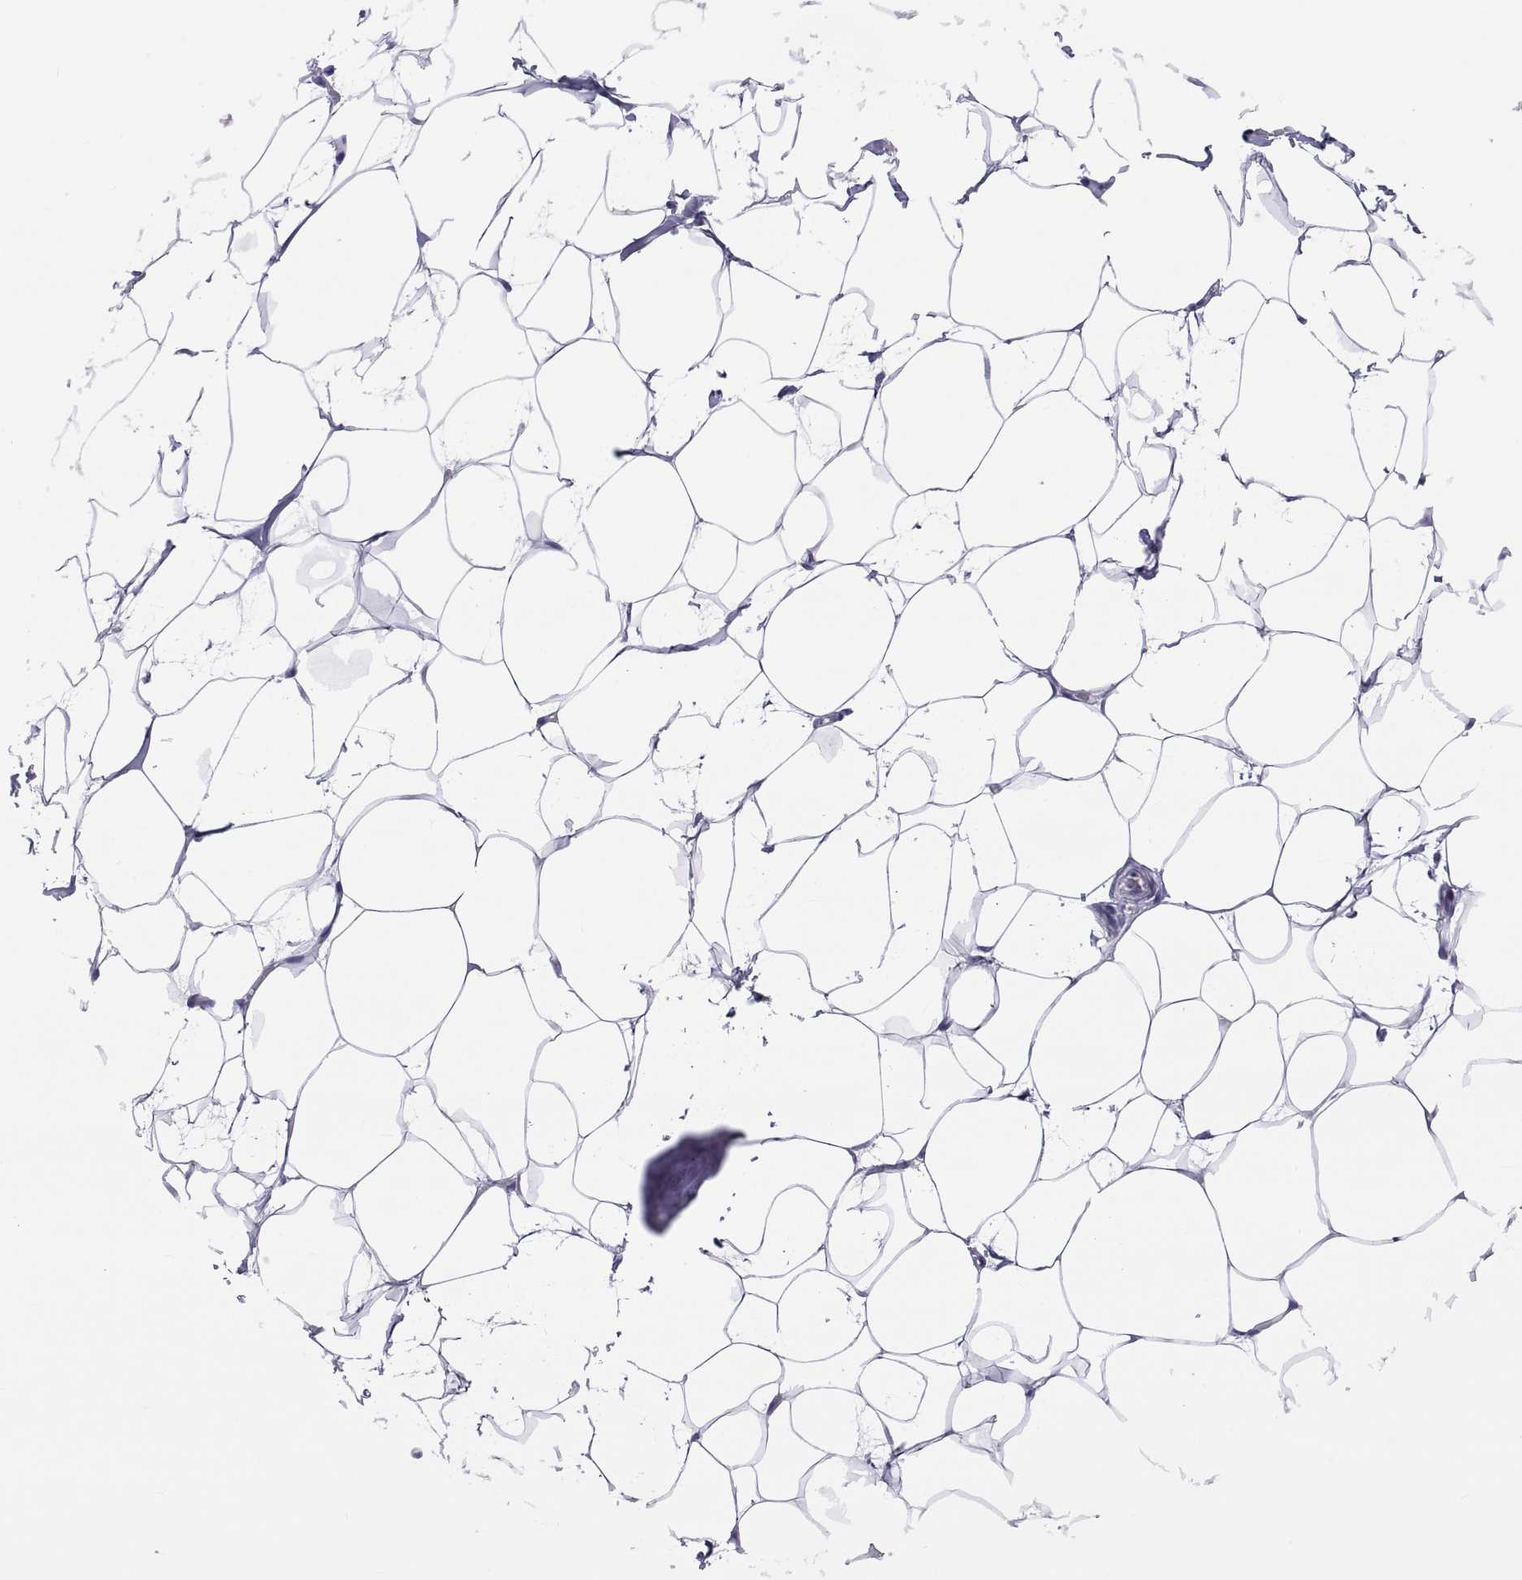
{"staining": {"intensity": "negative", "quantity": "none", "location": "none"}, "tissue": "breast", "cell_type": "Adipocytes", "image_type": "normal", "snomed": [{"axis": "morphology", "description": "Normal tissue, NOS"}, {"axis": "topography", "description": "Breast"}], "caption": "This micrograph is of benign breast stained with IHC to label a protein in brown with the nuclei are counter-stained blue. There is no positivity in adipocytes.", "gene": "CHCT1", "patient": {"sex": "female", "age": 32}}